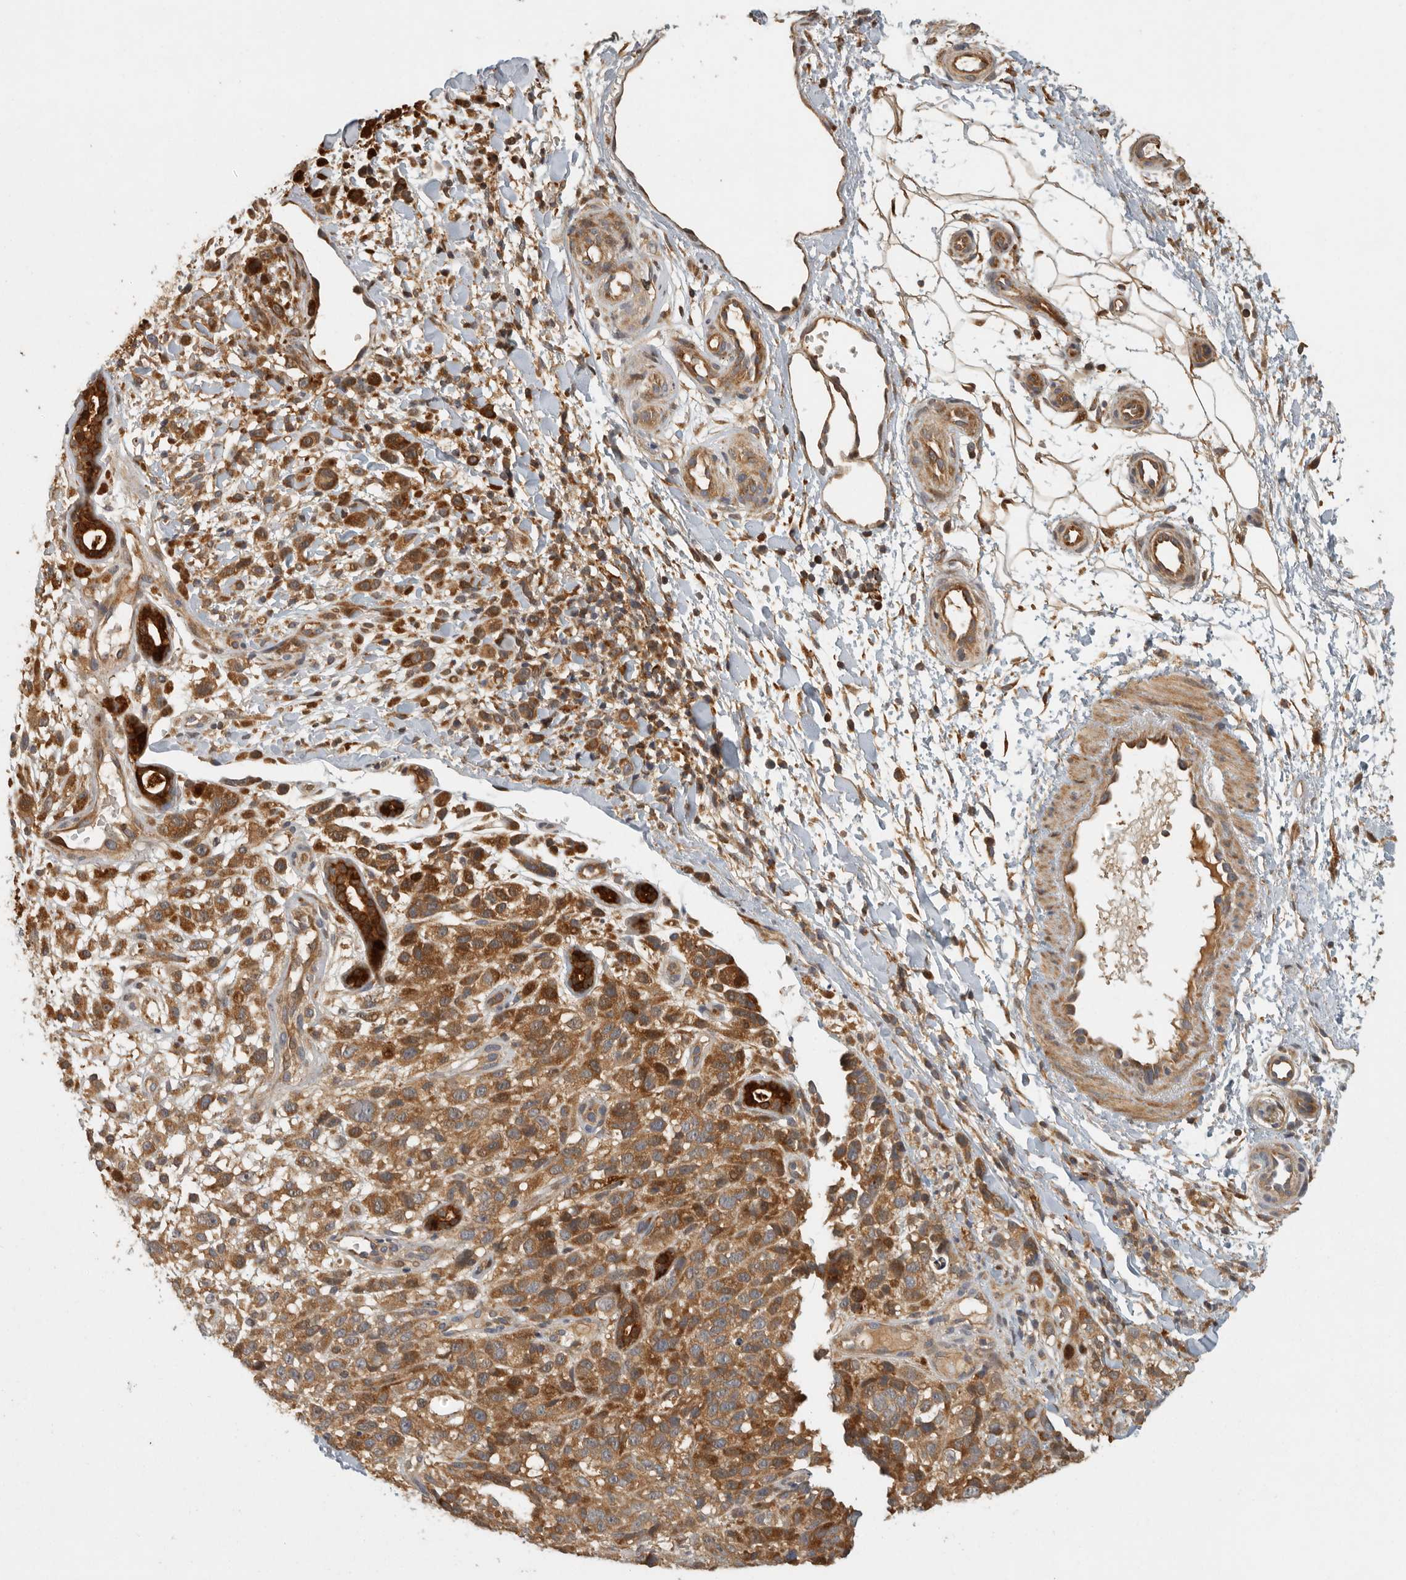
{"staining": {"intensity": "moderate", "quantity": ">75%", "location": "cytoplasmic/membranous"}, "tissue": "melanoma", "cell_type": "Tumor cells", "image_type": "cancer", "snomed": [{"axis": "morphology", "description": "Malignant melanoma, Metastatic site"}, {"axis": "topography", "description": "Skin"}], "caption": "An image of melanoma stained for a protein reveals moderate cytoplasmic/membranous brown staining in tumor cells. (brown staining indicates protein expression, while blue staining denotes nuclei).", "gene": "SWT1", "patient": {"sex": "female", "age": 72}}